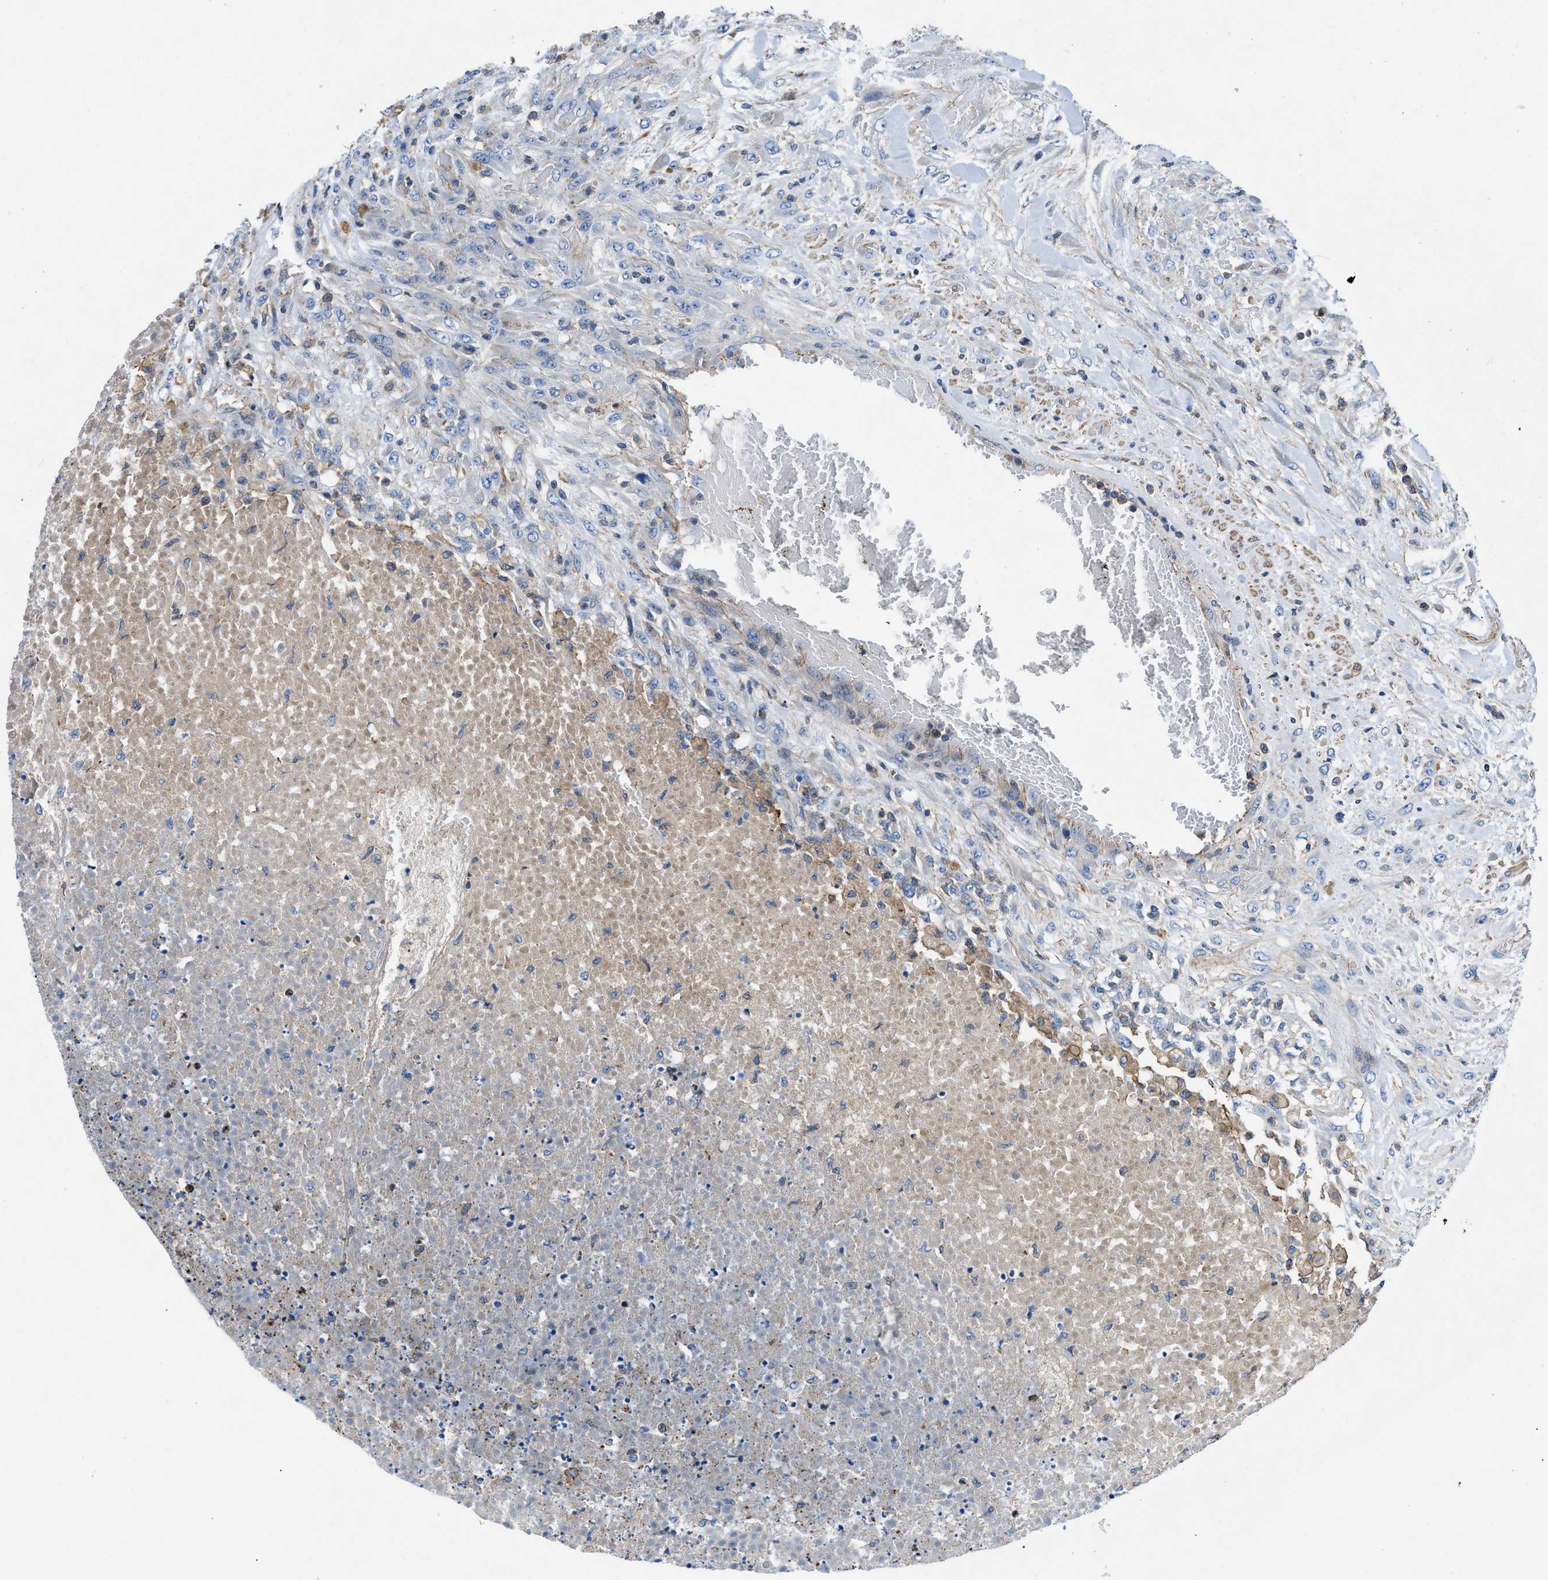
{"staining": {"intensity": "negative", "quantity": "none", "location": "none"}, "tissue": "testis cancer", "cell_type": "Tumor cells", "image_type": "cancer", "snomed": [{"axis": "morphology", "description": "Seminoma, NOS"}, {"axis": "topography", "description": "Testis"}], "caption": "The micrograph demonstrates no staining of tumor cells in testis seminoma.", "gene": "ATP6V0D1", "patient": {"sex": "male", "age": 59}}